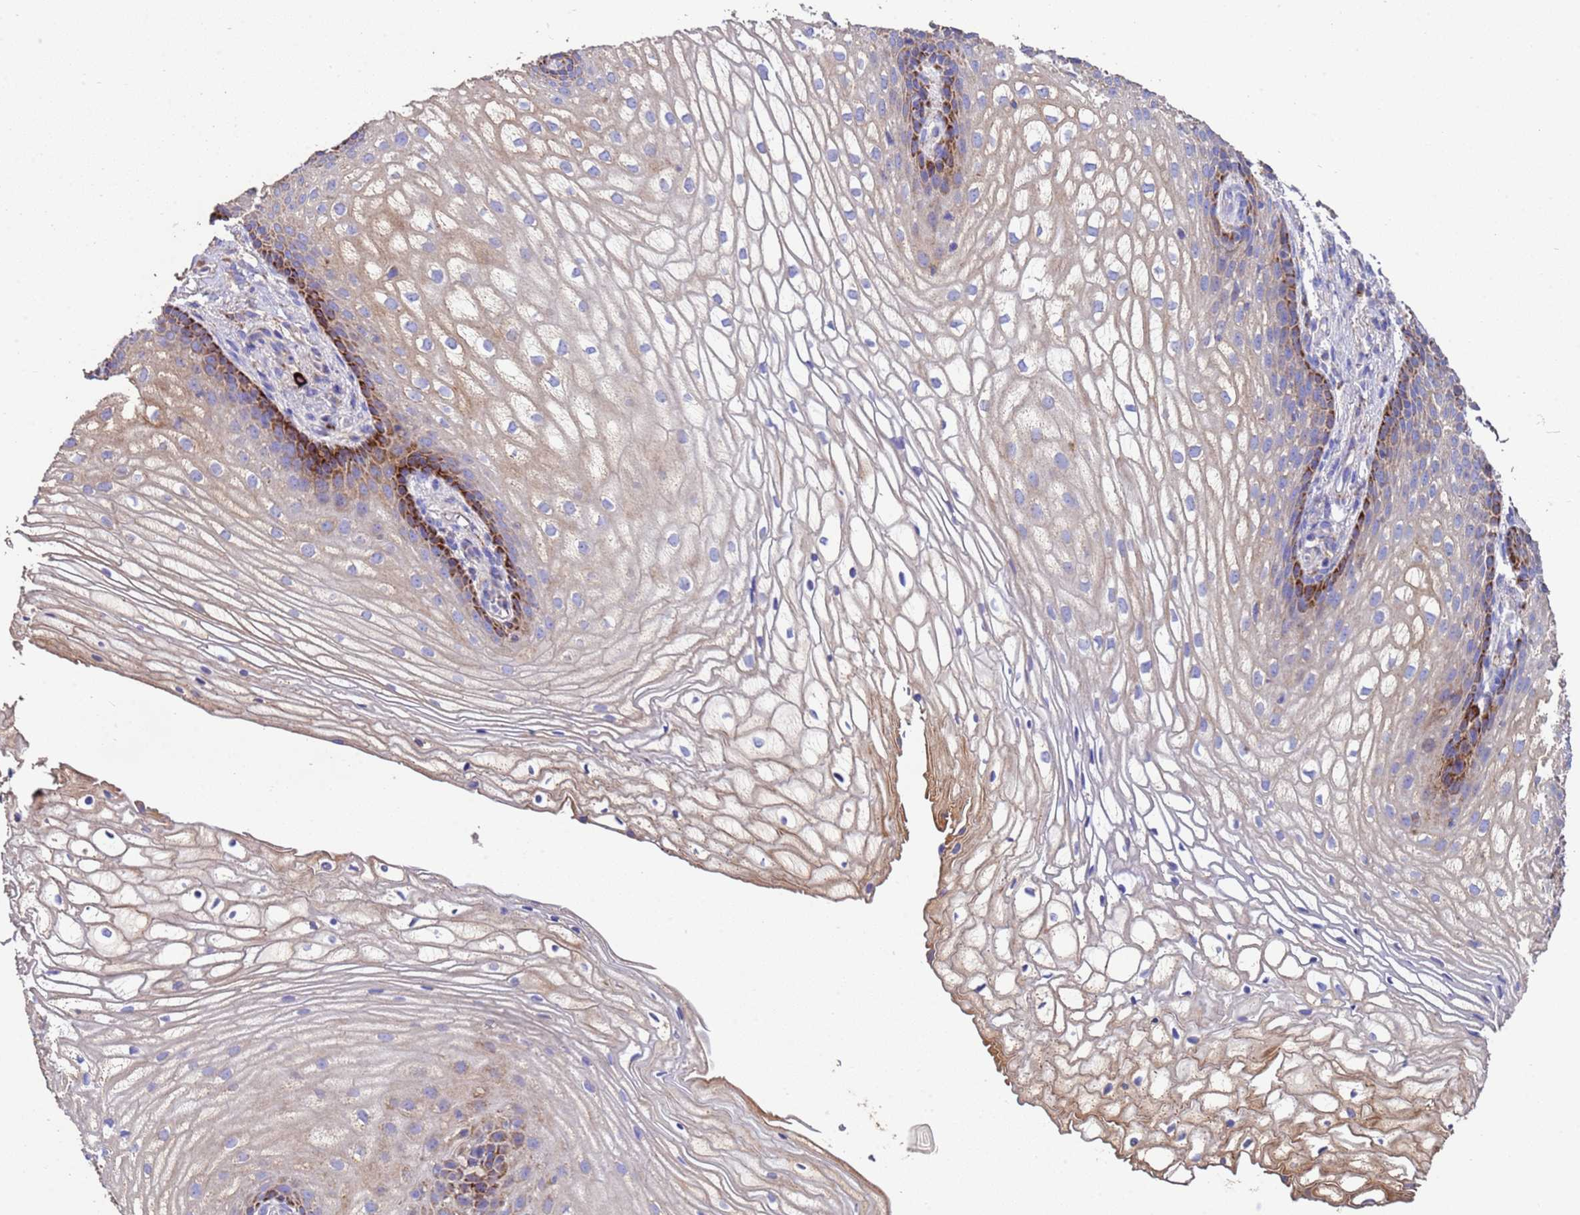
{"staining": {"intensity": "strong", "quantity": "<25%", "location": "cytoplasmic/membranous"}, "tissue": "vagina", "cell_type": "Squamous epithelial cells", "image_type": "normal", "snomed": [{"axis": "morphology", "description": "Normal tissue, NOS"}, {"axis": "topography", "description": "Vagina"}], "caption": "A photomicrograph of vagina stained for a protein demonstrates strong cytoplasmic/membranous brown staining in squamous epithelial cells. (IHC, brightfield microscopy, high magnification).", "gene": "ZNFX1", "patient": {"sex": "female", "age": 60}}